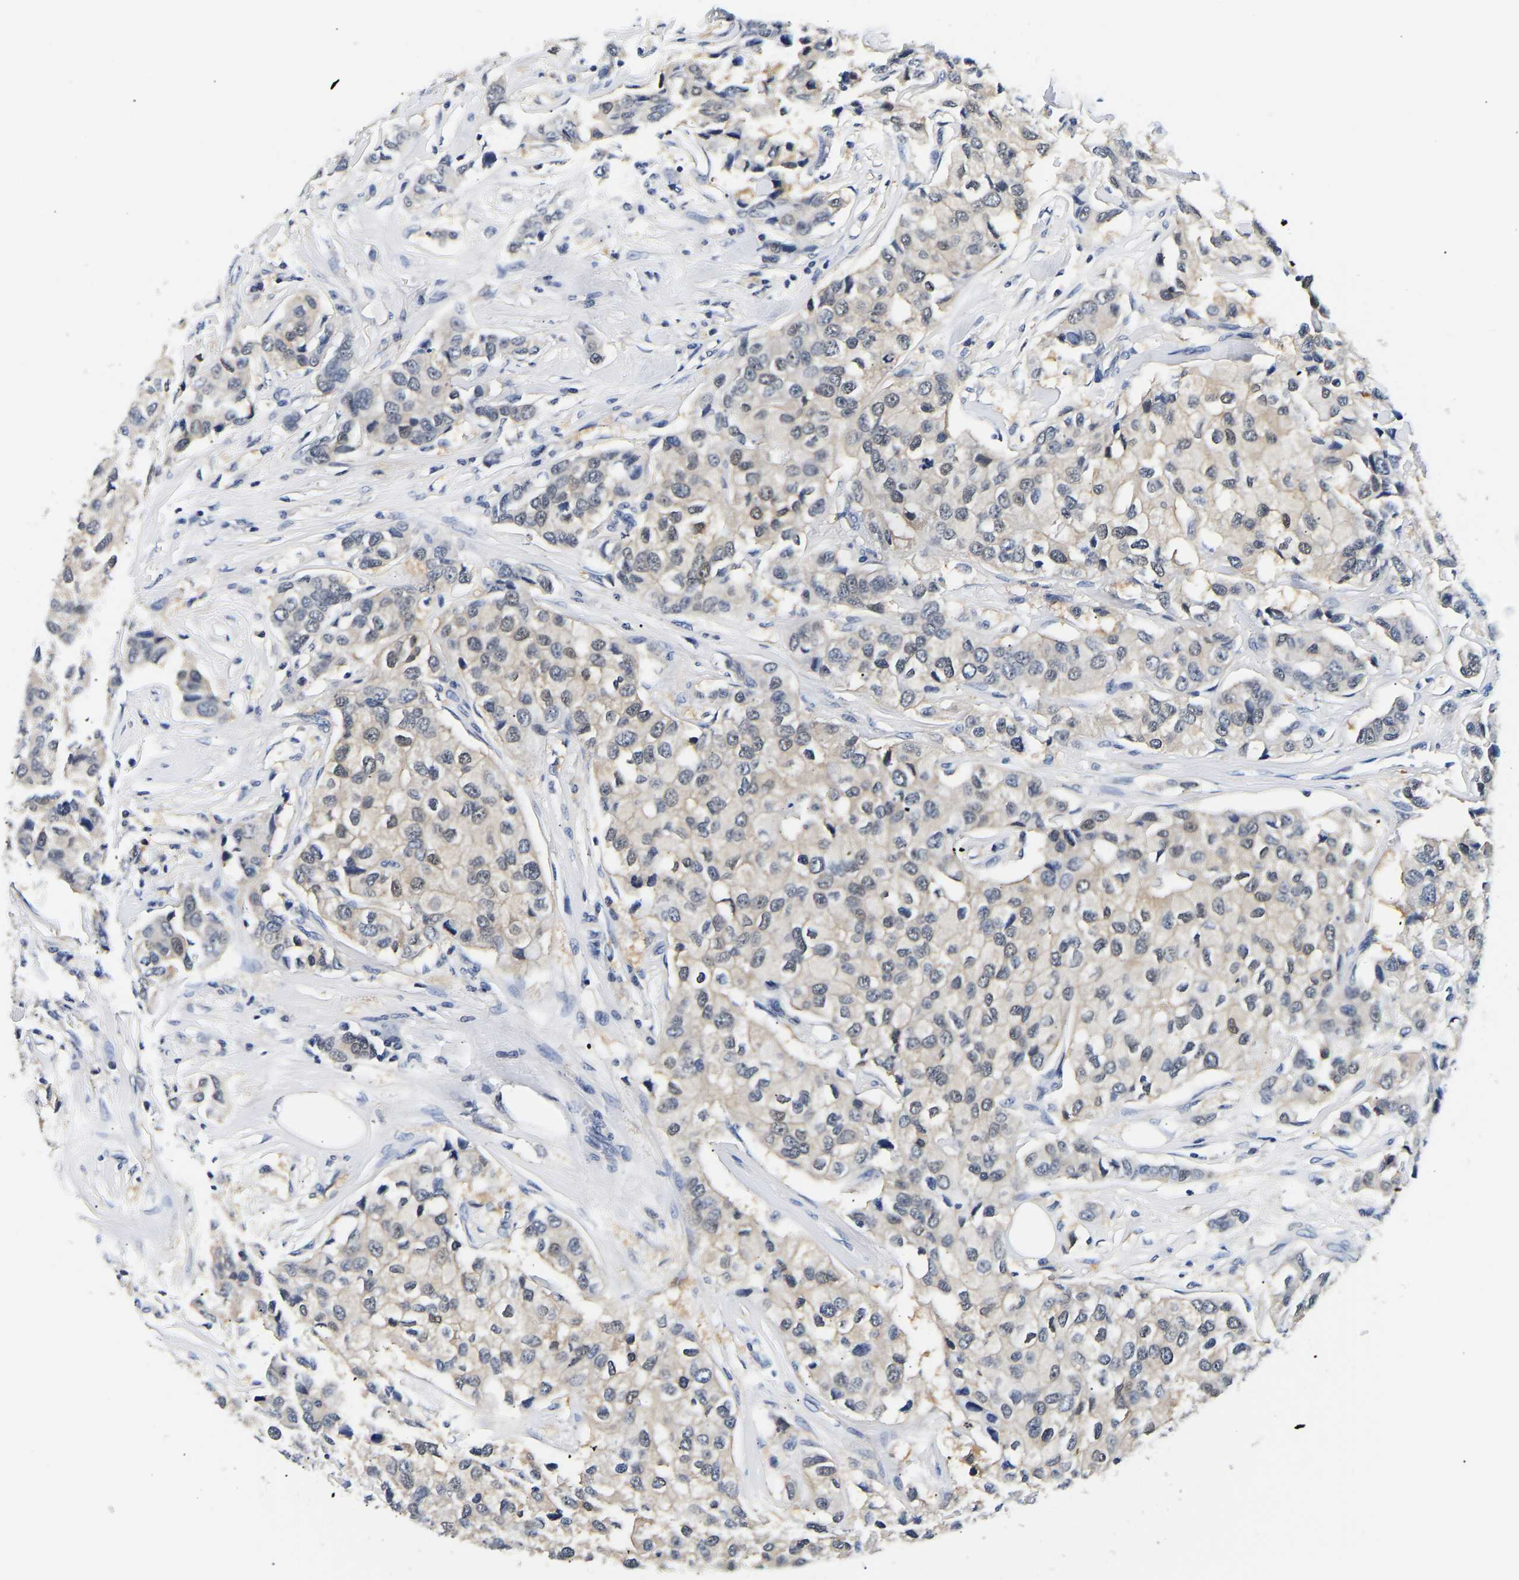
{"staining": {"intensity": "negative", "quantity": "none", "location": "none"}, "tissue": "breast cancer", "cell_type": "Tumor cells", "image_type": "cancer", "snomed": [{"axis": "morphology", "description": "Duct carcinoma"}, {"axis": "topography", "description": "Breast"}], "caption": "IHC micrograph of neoplastic tissue: breast cancer (invasive ductal carcinoma) stained with DAB exhibits no significant protein positivity in tumor cells. (IHC, brightfield microscopy, high magnification).", "gene": "UCHL3", "patient": {"sex": "female", "age": 80}}